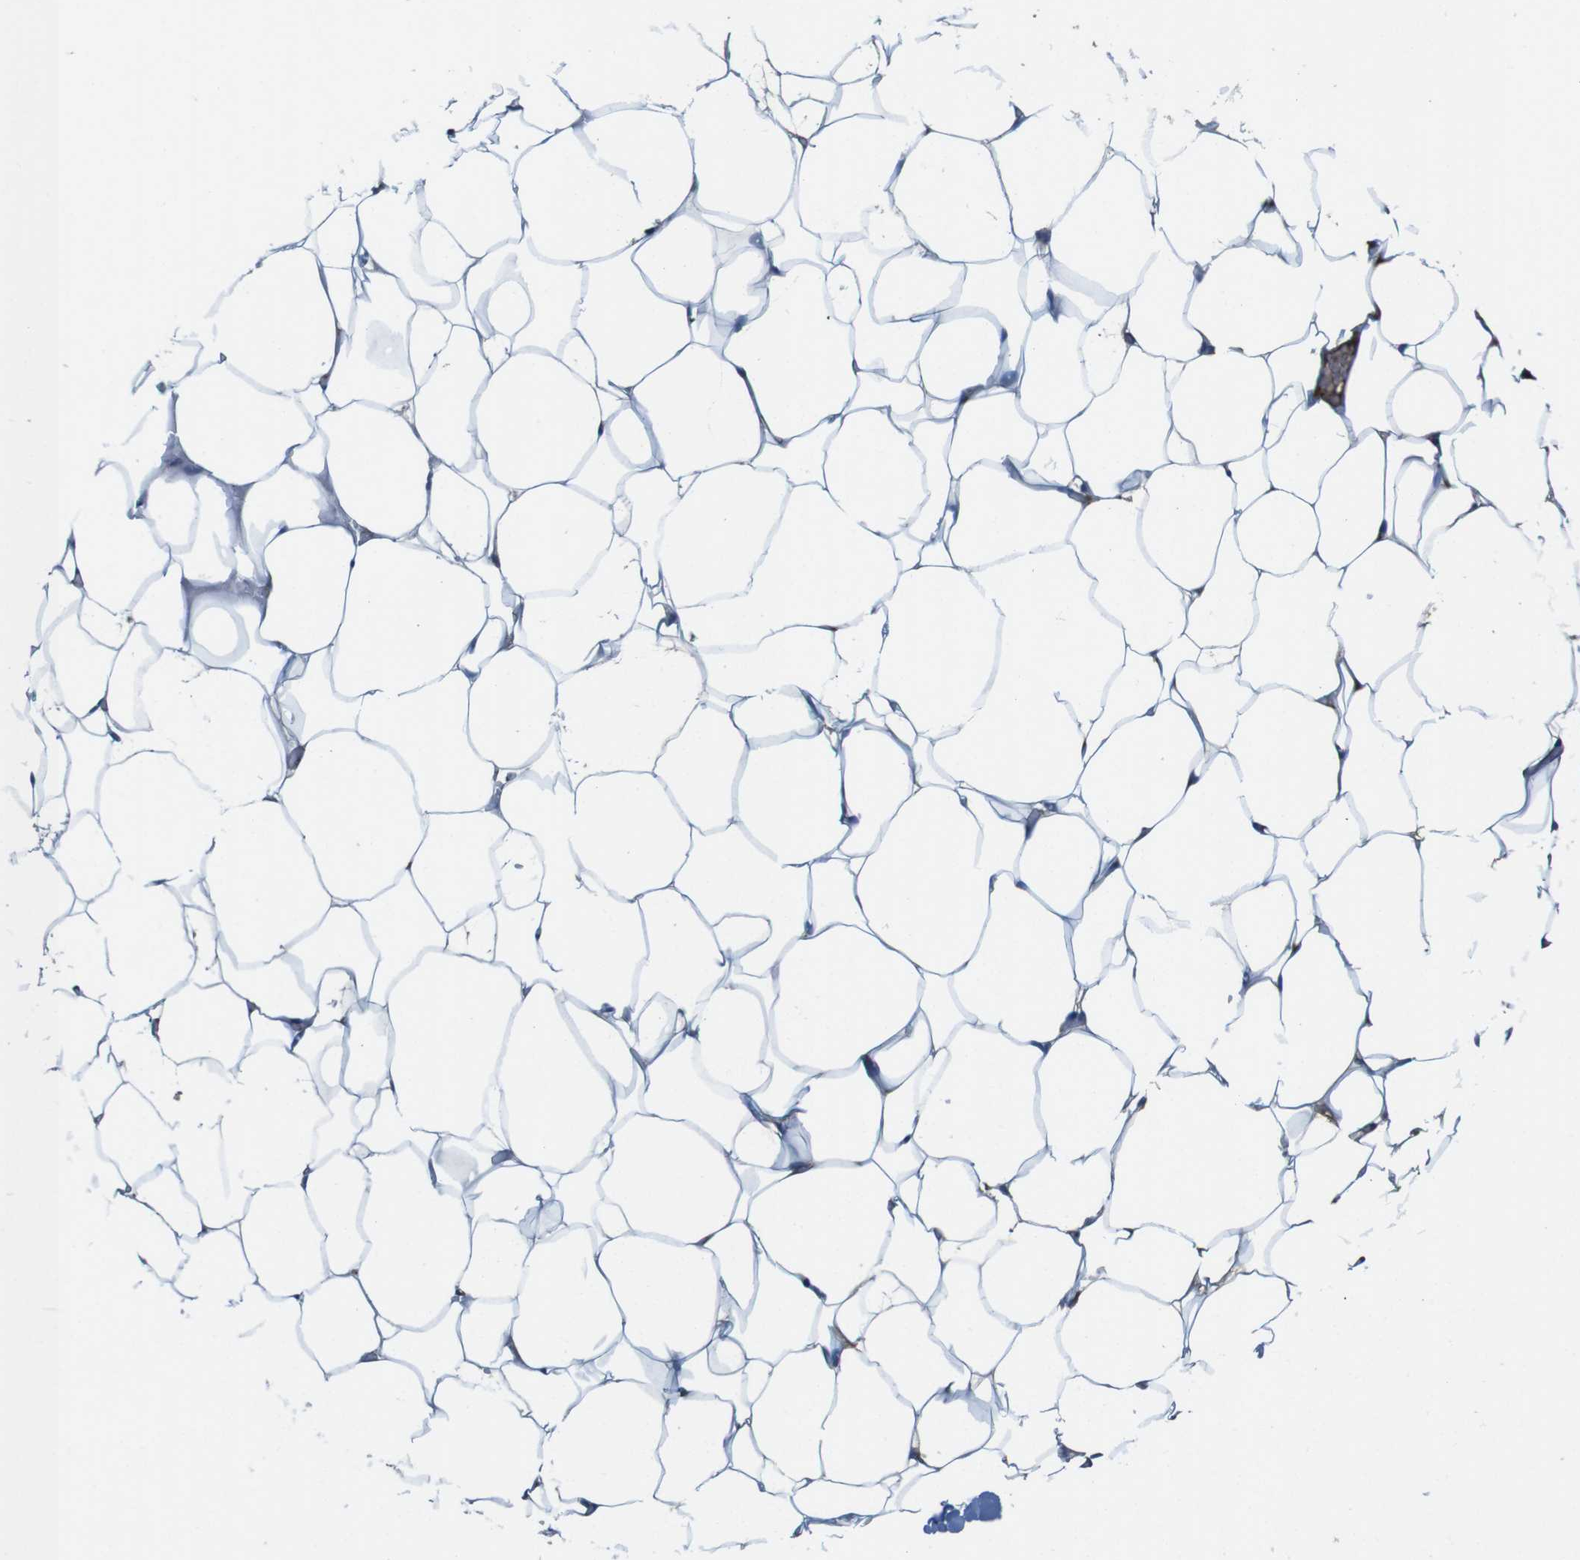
{"staining": {"intensity": "negative", "quantity": "none", "location": "none"}, "tissue": "adipose tissue", "cell_type": "Adipocytes", "image_type": "normal", "snomed": [{"axis": "morphology", "description": "Normal tissue, NOS"}, {"axis": "topography", "description": "Breast"}, {"axis": "topography", "description": "Adipose tissue"}], "caption": "Adipocytes are negative for brown protein staining in normal adipose tissue. (Stains: DAB immunohistochemistry with hematoxylin counter stain, Microscopy: brightfield microscopy at high magnification).", "gene": "TMPRSS15", "patient": {"sex": "female", "age": 25}}